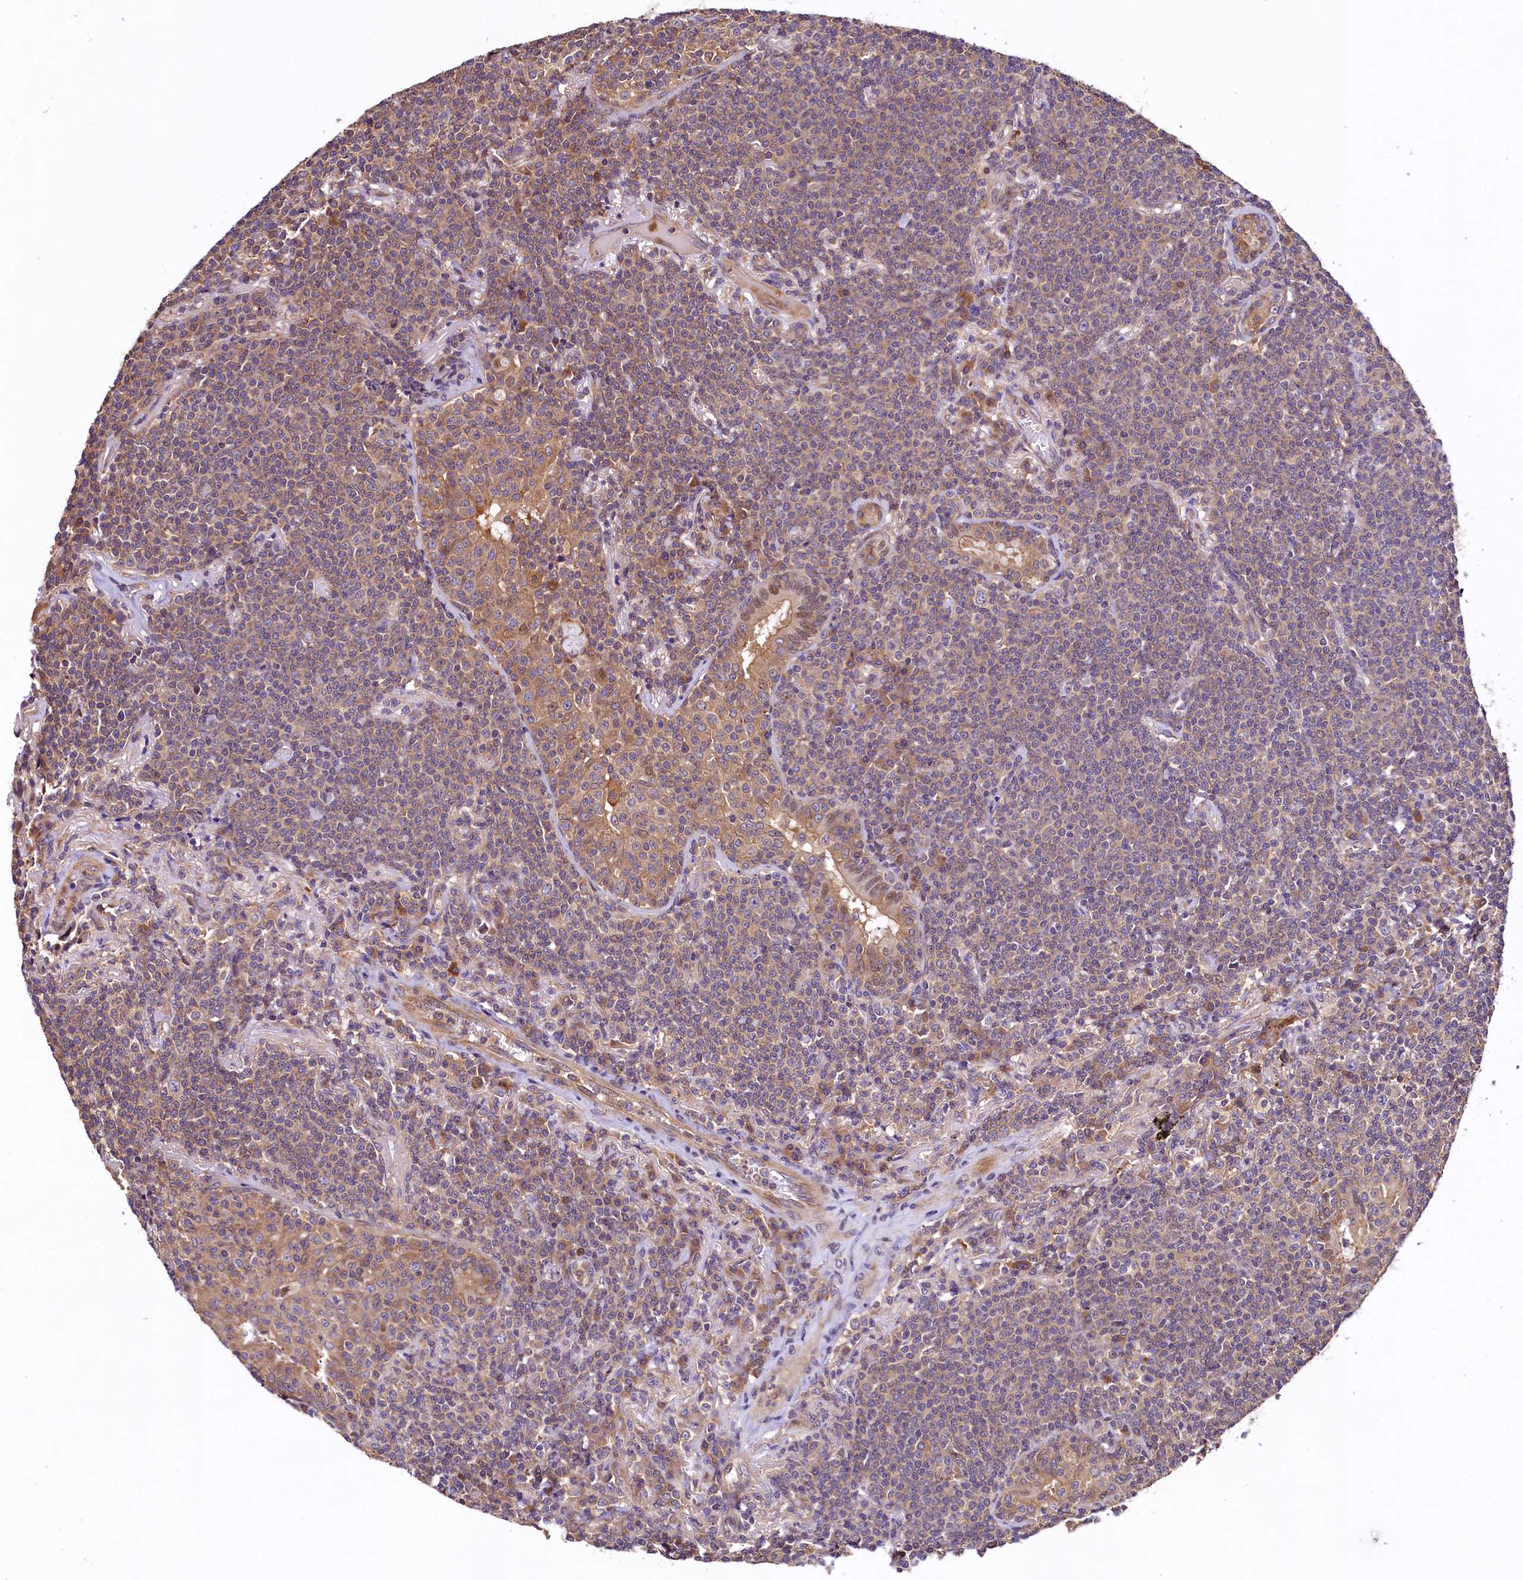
{"staining": {"intensity": "weak", "quantity": "25%-75%", "location": "cytoplasmic/membranous"}, "tissue": "lymphoma", "cell_type": "Tumor cells", "image_type": "cancer", "snomed": [{"axis": "morphology", "description": "Malignant lymphoma, non-Hodgkin's type, Low grade"}, {"axis": "topography", "description": "Lung"}], "caption": "The image displays immunohistochemical staining of lymphoma. There is weak cytoplasmic/membranous staining is present in approximately 25%-75% of tumor cells.", "gene": "VPS35", "patient": {"sex": "female", "age": 71}}